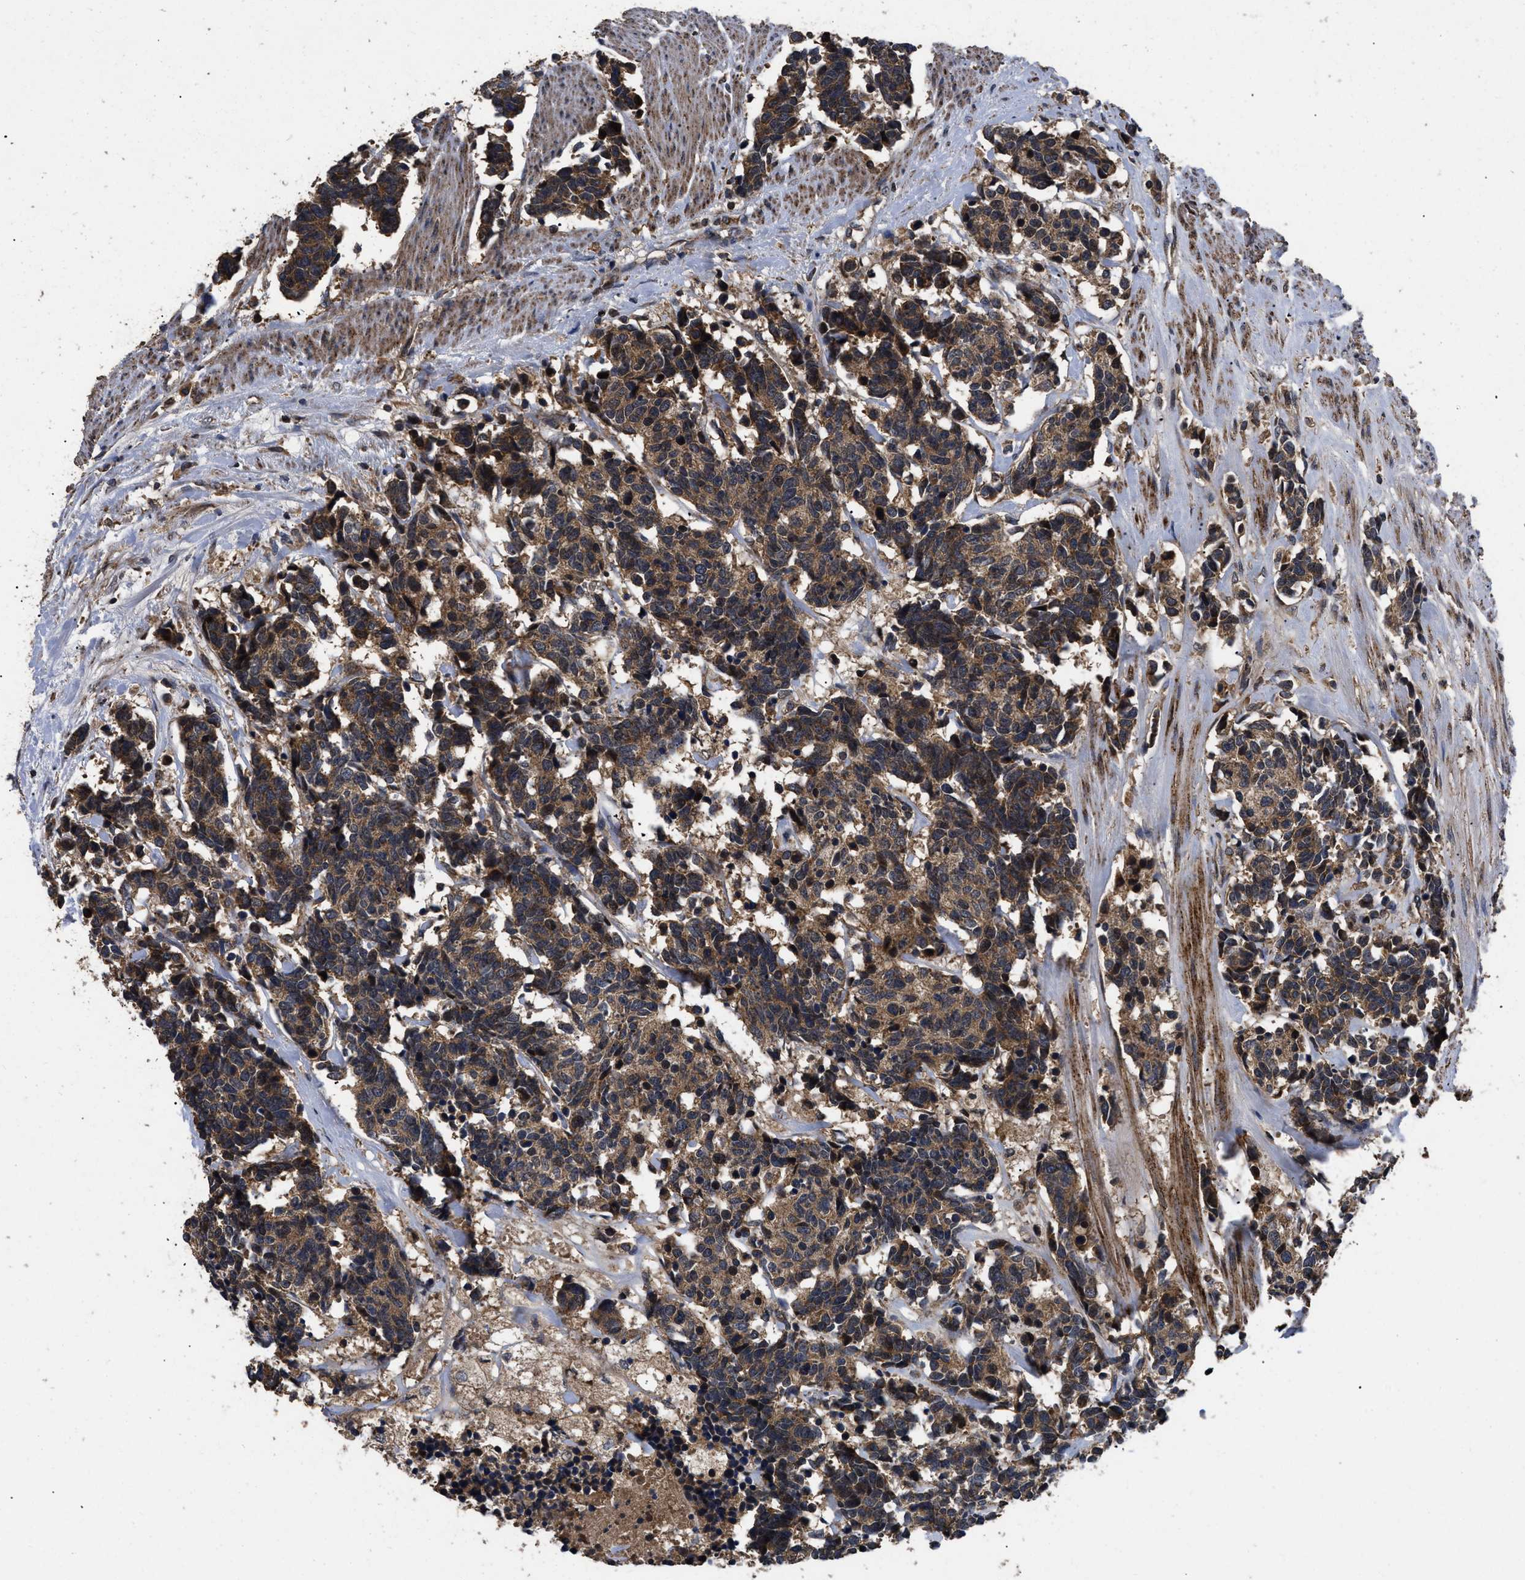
{"staining": {"intensity": "moderate", "quantity": ">75%", "location": "cytoplasmic/membranous"}, "tissue": "carcinoid", "cell_type": "Tumor cells", "image_type": "cancer", "snomed": [{"axis": "morphology", "description": "Carcinoma, NOS"}, {"axis": "morphology", "description": "Carcinoid, malignant, NOS"}, {"axis": "topography", "description": "Urinary bladder"}], "caption": "Approximately >75% of tumor cells in human carcinoid display moderate cytoplasmic/membranous protein positivity as visualized by brown immunohistochemical staining.", "gene": "LRRC3", "patient": {"sex": "male", "age": 57}}